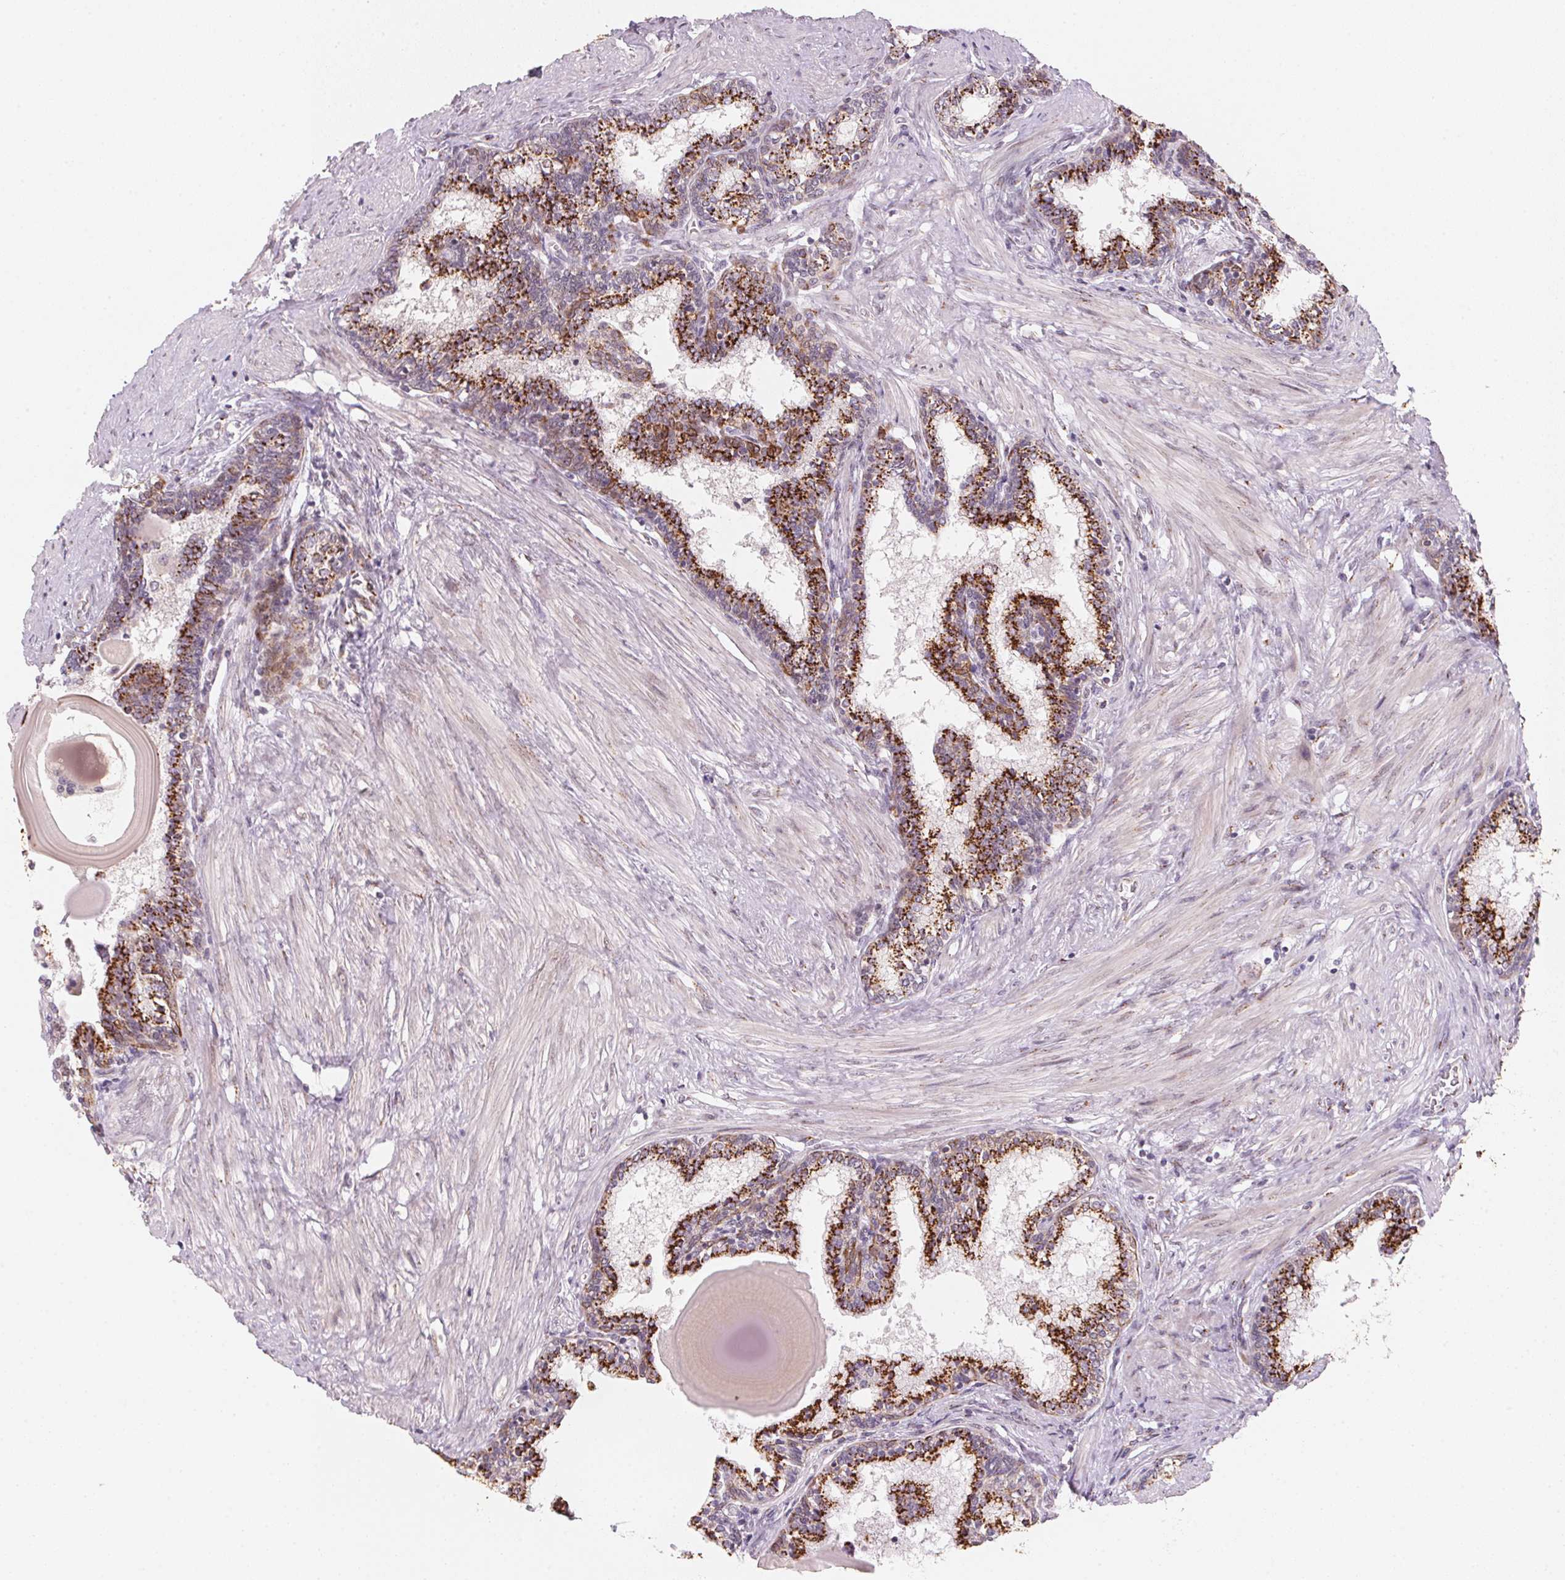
{"staining": {"intensity": "strong", "quantity": ">75%", "location": "cytoplasmic/membranous"}, "tissue": "prostate", "cell_type": "Glandular cells", "image_type": "normal", "snomed": [{"axis": "morphology", "description": "Normal tissue, NOS"}, {"axis": "topography", "description": "Prostate"}], "caption": "This micrograph shows normal prostate stained with IHC to label a protein in brown. The cytoplasmic/membranous of glandular cells show strong positivity for the protein. Nuclei are counter-stained blue.", "gene": "RAB22A", "patient": {"sex": "male", "age": 55}}